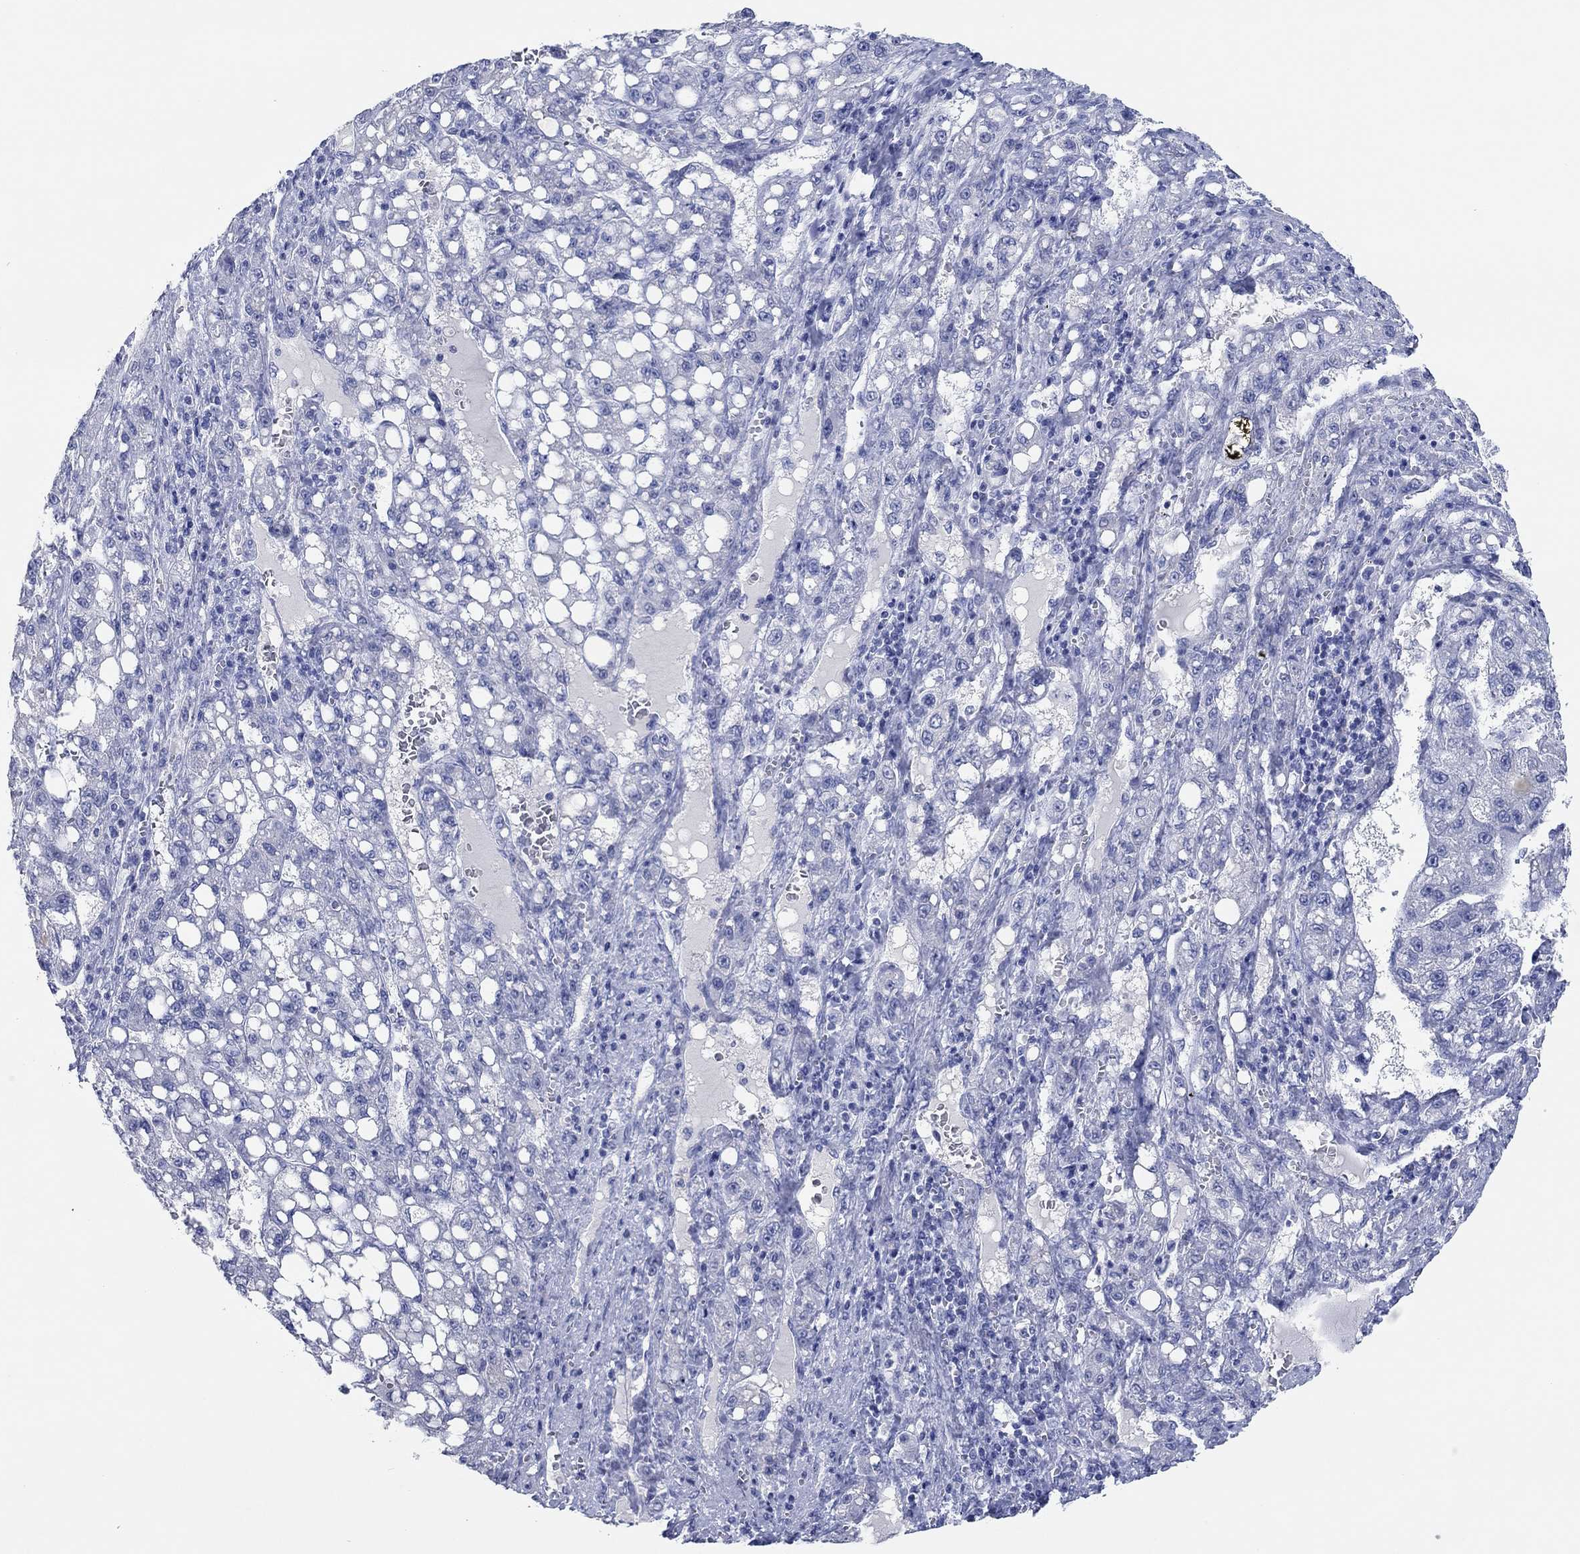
{"staining": {"intensity": "negative", "quantity": "none", "location": "none"}, "tissue": "liver cancer", "cell_type": "Tumor cells", "image_type": "cancer", "snomed": [{"axis": "morphology", "description": "Carcinoma, Hepatocellular, NOS"}, {"axis": "topography", "description": "Liver"}], "caption": "Human liver cancer stained for a protein using immunohistochemistry (IHC) shows no positivity in tumor cells.", "gene": "POU5F1", "patient": {"sex": "female", "age": 65}}